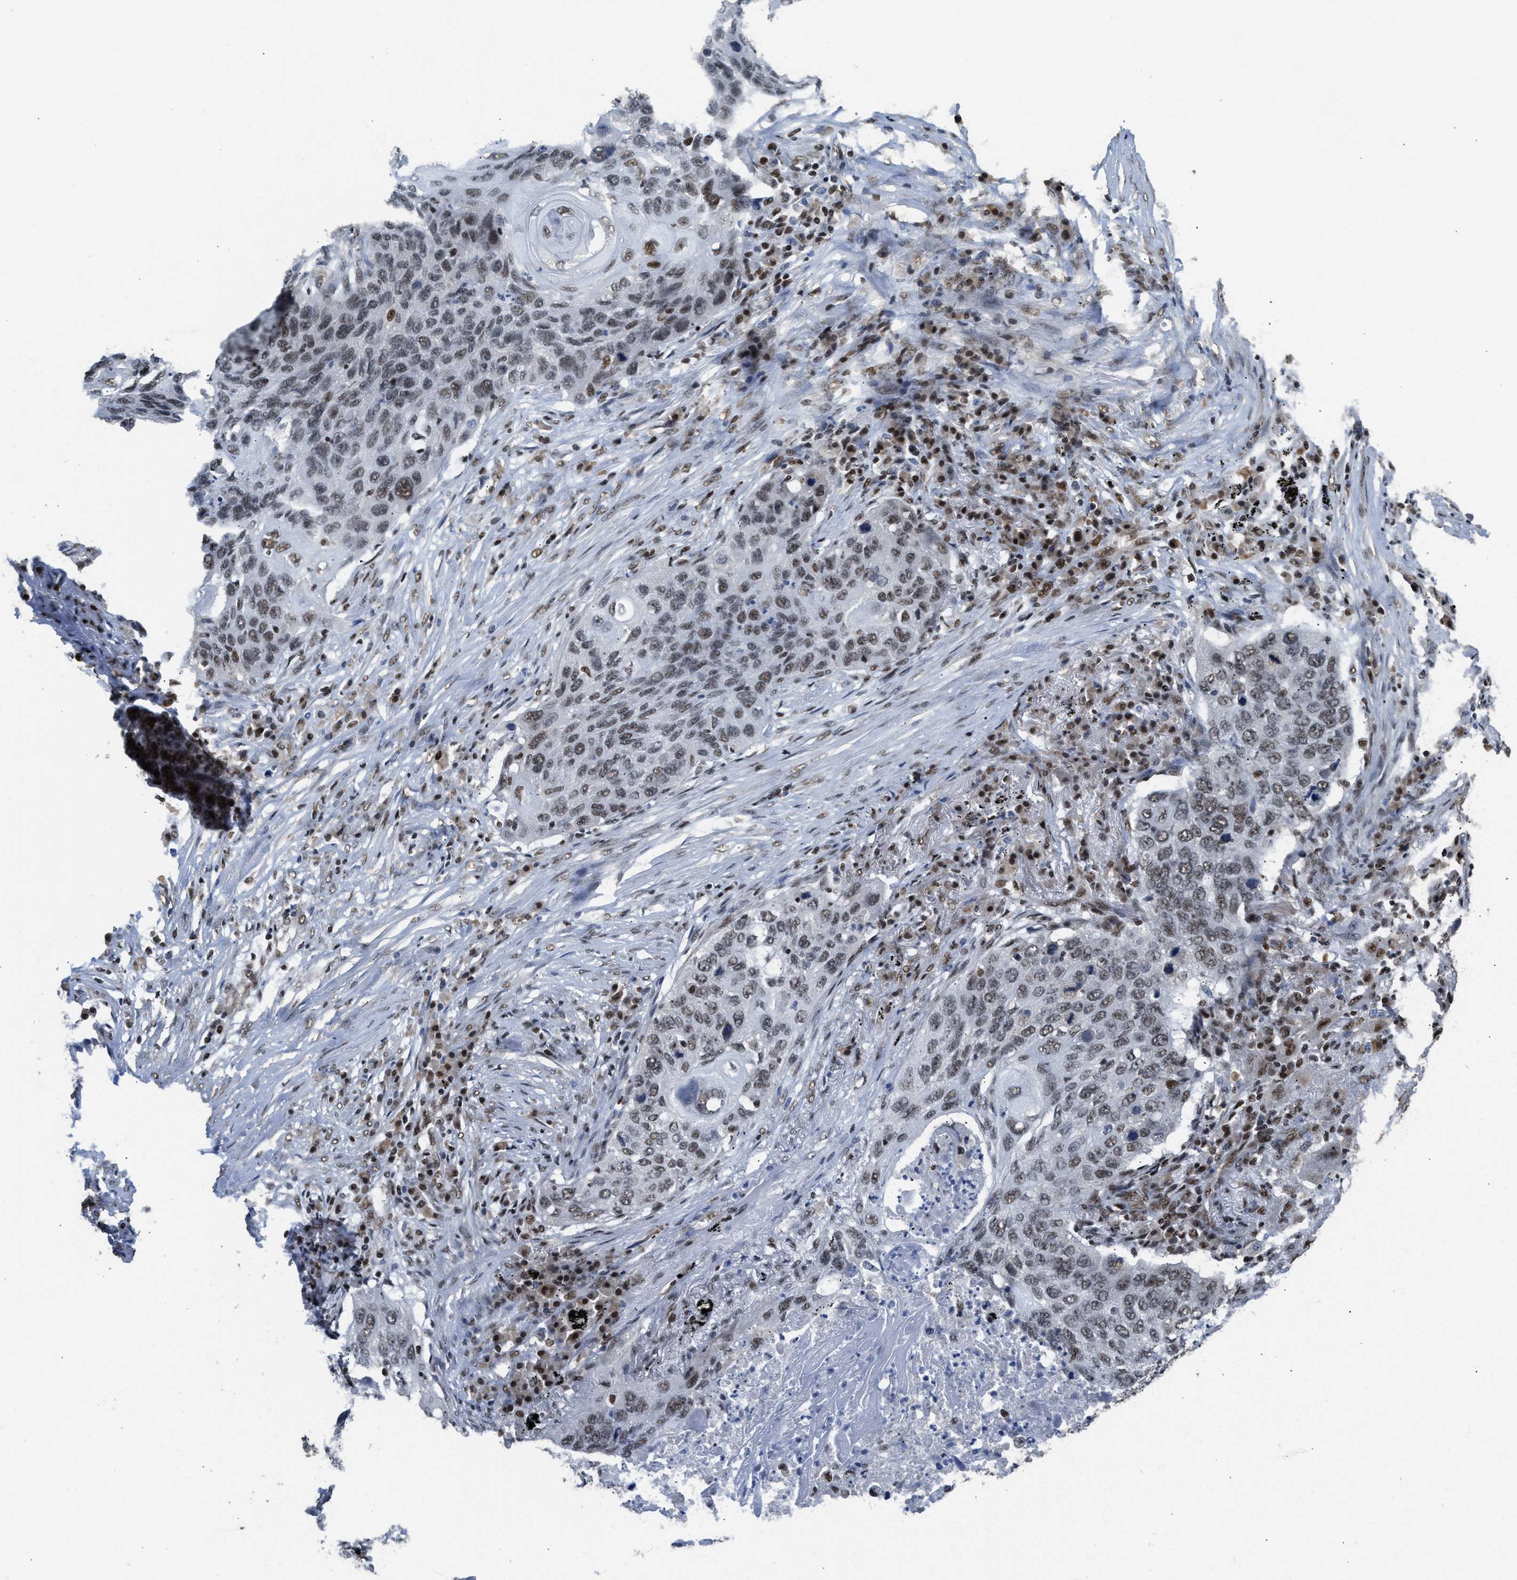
{"staining": {"intensity": "moderate", "quantity": ">75%", "location": "nuclear"}, "tissue": "lung cancer", "cell_type": "Tumor cells", "image_type": "cancer", "snomed": [{"axis": "morphology", "description": "Squamous cell carcinoma, NOS"}, {"axis": "topography", "description": "Lung"}], "caption": "A brown stain highlights moderate nuclear positivity of a protein in human lung cancer (squamous cell carcinoma) tumor cells. (DAB IHC, brown staining for protein, blue staining for nuclei).", "gene": "SCAF4", "patient": {"sex": "female", "age": 63}}